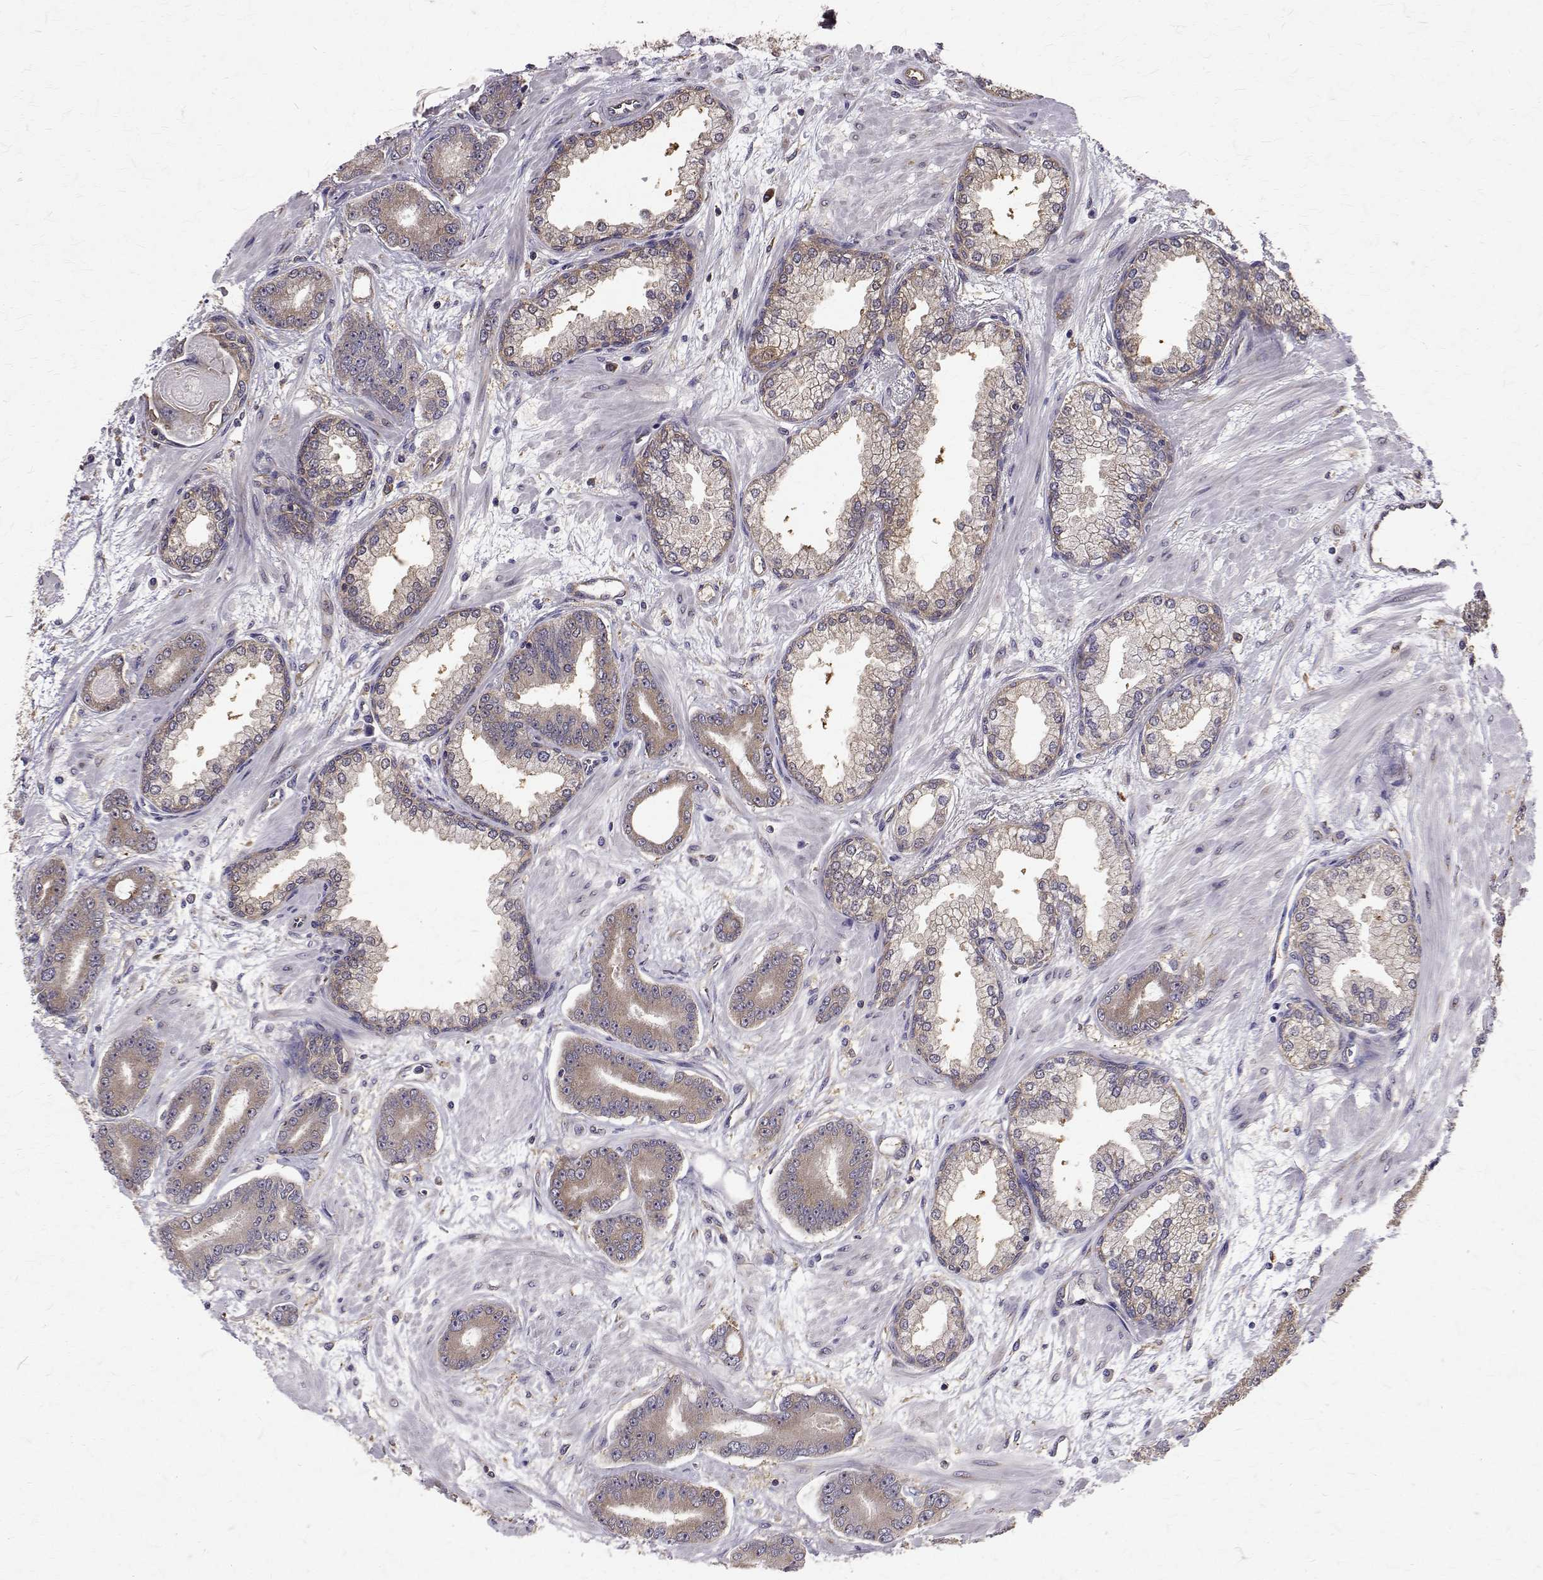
{"staining": {"intensity": "weak", "quantity": ">75%", "location": "cytoplasmic/membranous"}, "tissue": "prostate cancer", "cell_type": "Tumor cells", "image_type": "cancer", "snomed": [{"axis": "morphology", "description": "Adenocarcinoma, Low grade"}, {"axis": "topography", "description": "Prostate"}], "caption": "Tumor cells show low levels of weak cytoplasmic/membranous expression in approximately >75% of cells in human prostate low-grade adenocarcinoma.", "gene": "FARSB", "patient": {"sex": "male", "age": 64}}